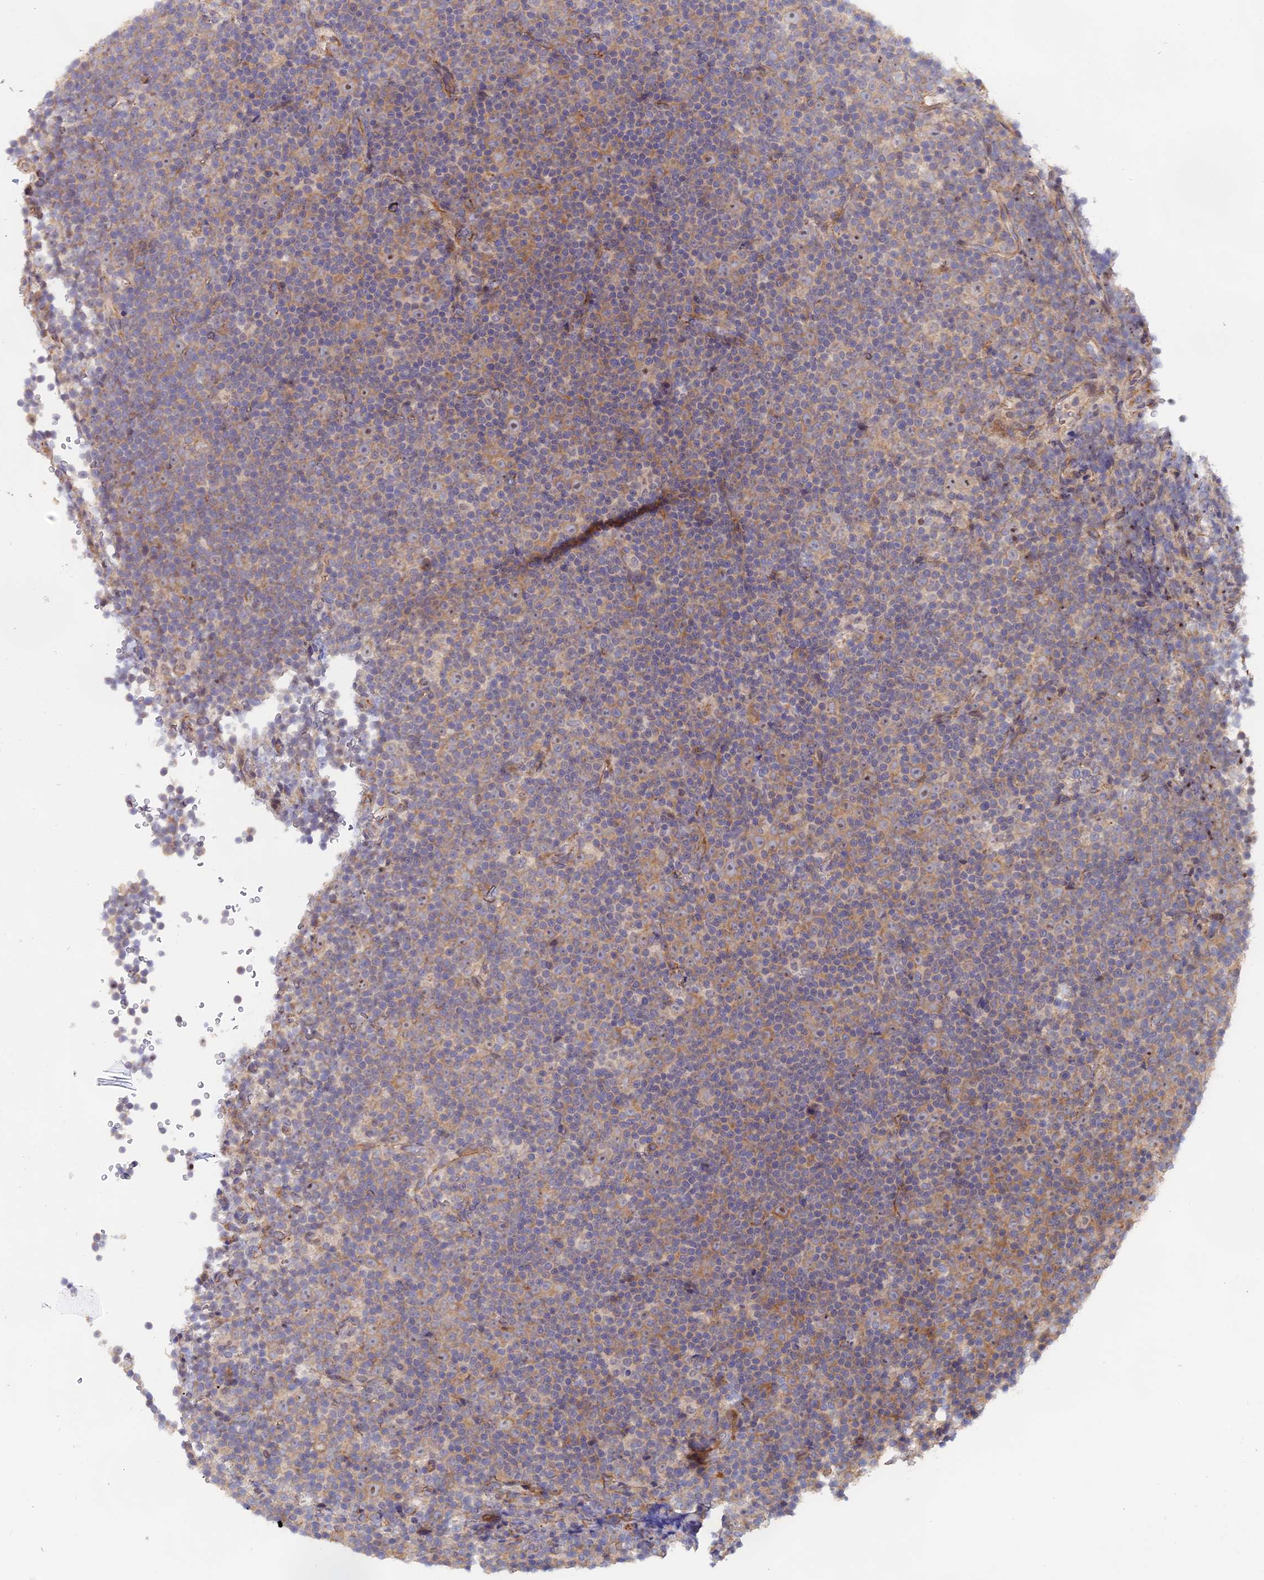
{"staining": {"intensity": "moderate", "quantity": "25%-75%", "location": "cytoplasmic/membranous"}, "tissue": "lymphoma", "cell_type": "Tumor cells", "image_type": "cancer", "snomed": [{"axis": "morphology", "description": "Malignant lymphoma, non-Hodgkin's type, Low grade"}, {"axis": "topography", "description": "Lymph node"}], "caption": "Moderate cytoplasmic/membranous staining is identified in about 25%-75% of tumor cells in low-grade malignant lymphoma, non-Hodgkin's type.", "gene": "TENT4B", "patient": {"sex": "female", "age": 67}}